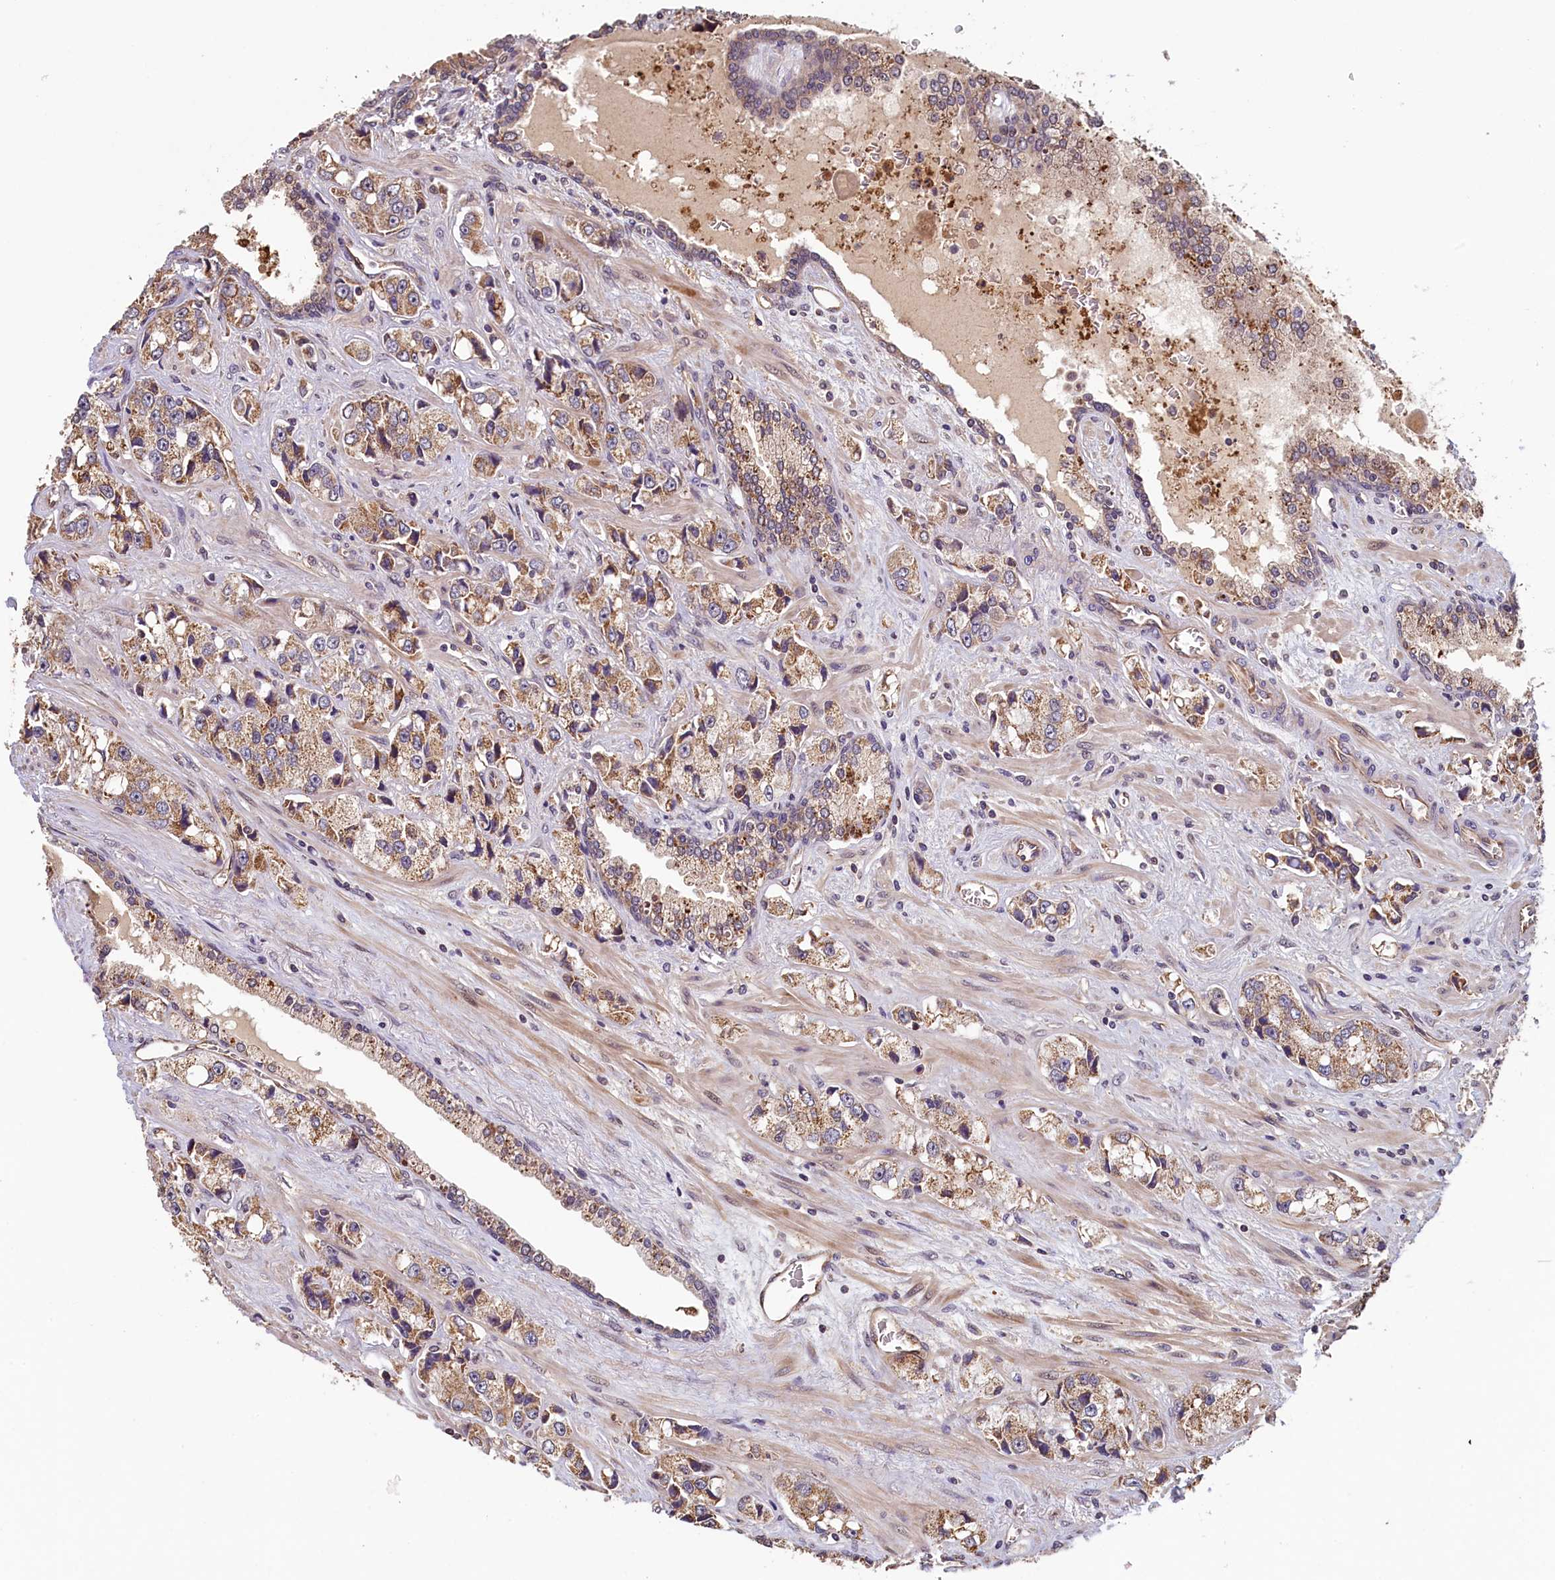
{"staining": {"intensity": "moderate", "quantity": ">75%", "location": "cytoplasmic/membranous"}, "tissue": "prostate cancer", "cell_type": "Tumor cells", "image_type": "cancer", "snomed": [{"axis": "morphology", "description": "Adenocarcinoma, High grade"}, {"axis": "topography", "description": "Prostate"}], "caption": "Prostate adenocarcinoma (high-grade) stained with a protein marker demonstrates moderate staining in tumor cells.", "gene": "ACSBG1", "patient": {"sex": "male", "age": 74}}